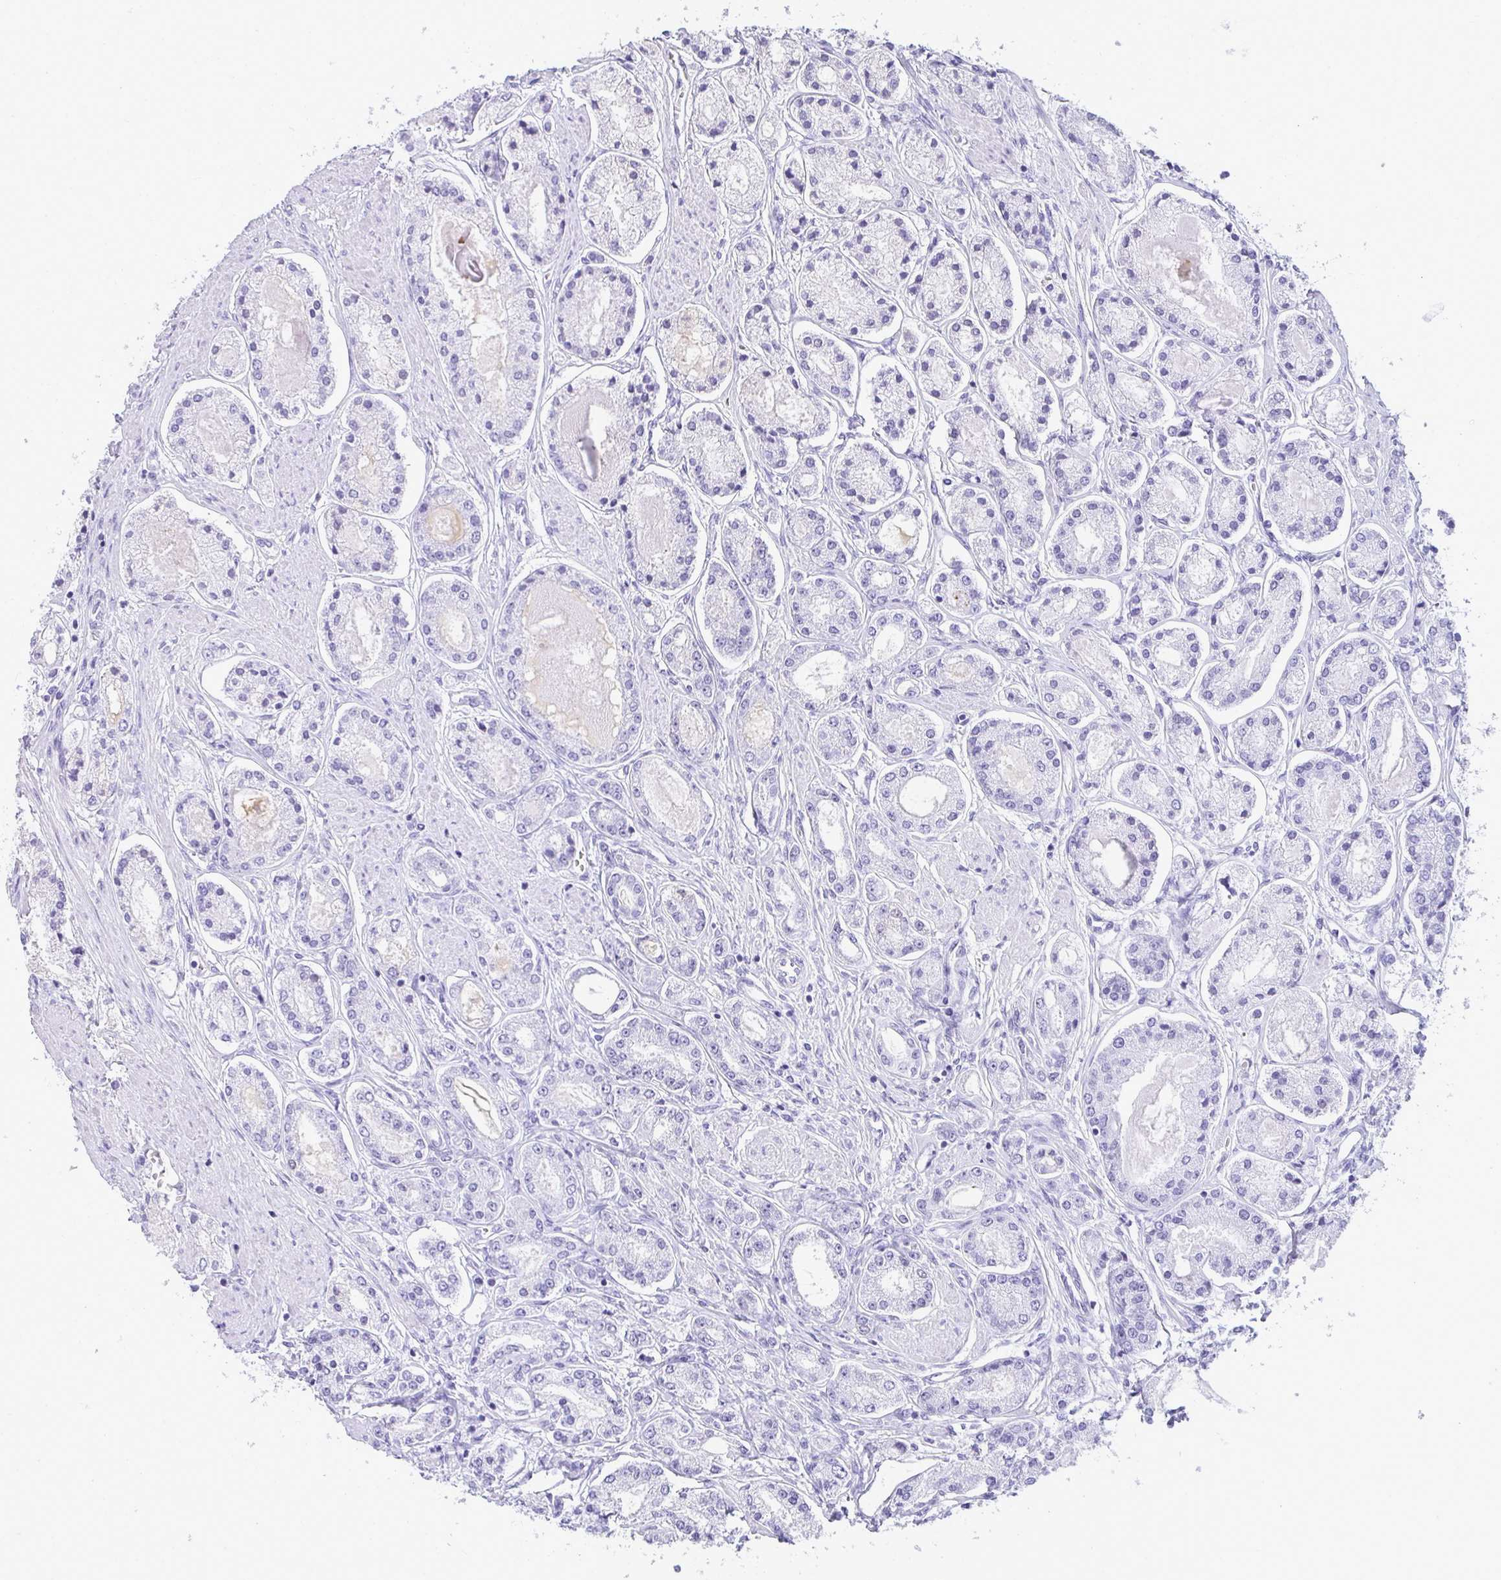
{"staining": {"intensity": "negative", "quantity": "none", "location": "none"}, "tissue": "prostate cancer", "cell_type": "Tumor cells", "image_type": "cancer", "snomed": [{"axis": "morphology", "description": "Adenocarcinoma, High grade"}, {"axis": "topography", "description": "Prostate"}], "caption": "A micrograph of prostate cancer stained for a protein reveals no brown staining in tumor cells.", "gene": "ZSWIM3", "patient": {"sex": "male", "age": 66}}